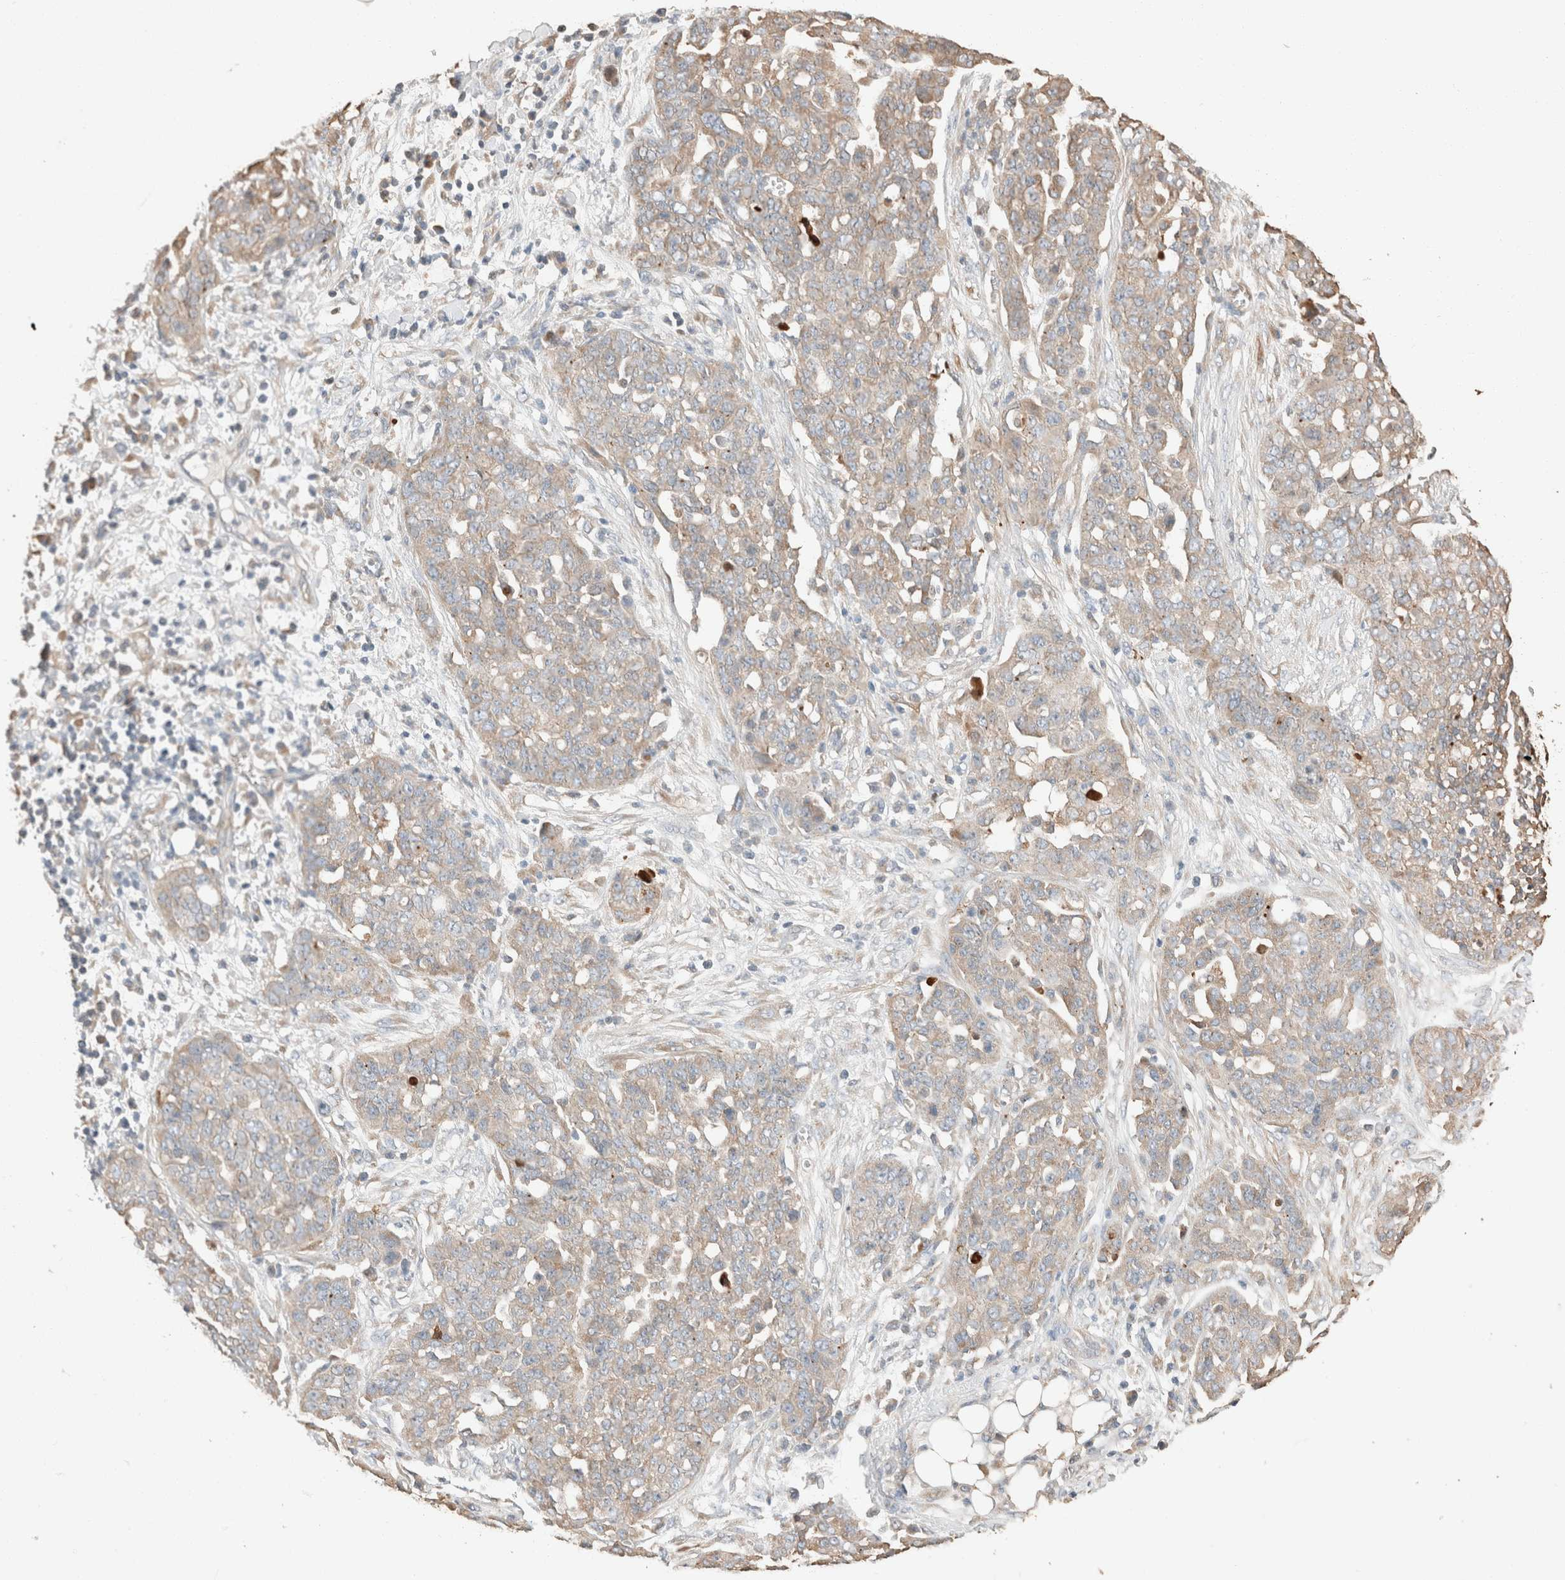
{"staining": {"intensity": "weak", "quantity": ">75%", "location": "cytoplasmic/membranous"}, "tissue": "ovarian cancer", "cell_type": "Tumor cells", "image_type": "cancer", "snomed": [{"axis": "morphology", "description": "Cystadenocarcinoma, serous, NOS"}, {"axis": "topography", "description": "Soft tissue"}, {"axis": "topography", "description": "Ovary"}], "caption": "Brown immunohistochemical staining in ovarian serous cystadenocarcinoma demonstrates weak cytoplasmic/membranous positivity in approximately >75% of tumor cells. The protein is shown in brown color, while the nuclei are stained blue.", "gene": "TUBD1", "patient": {"sex": "female", "age": 57}}